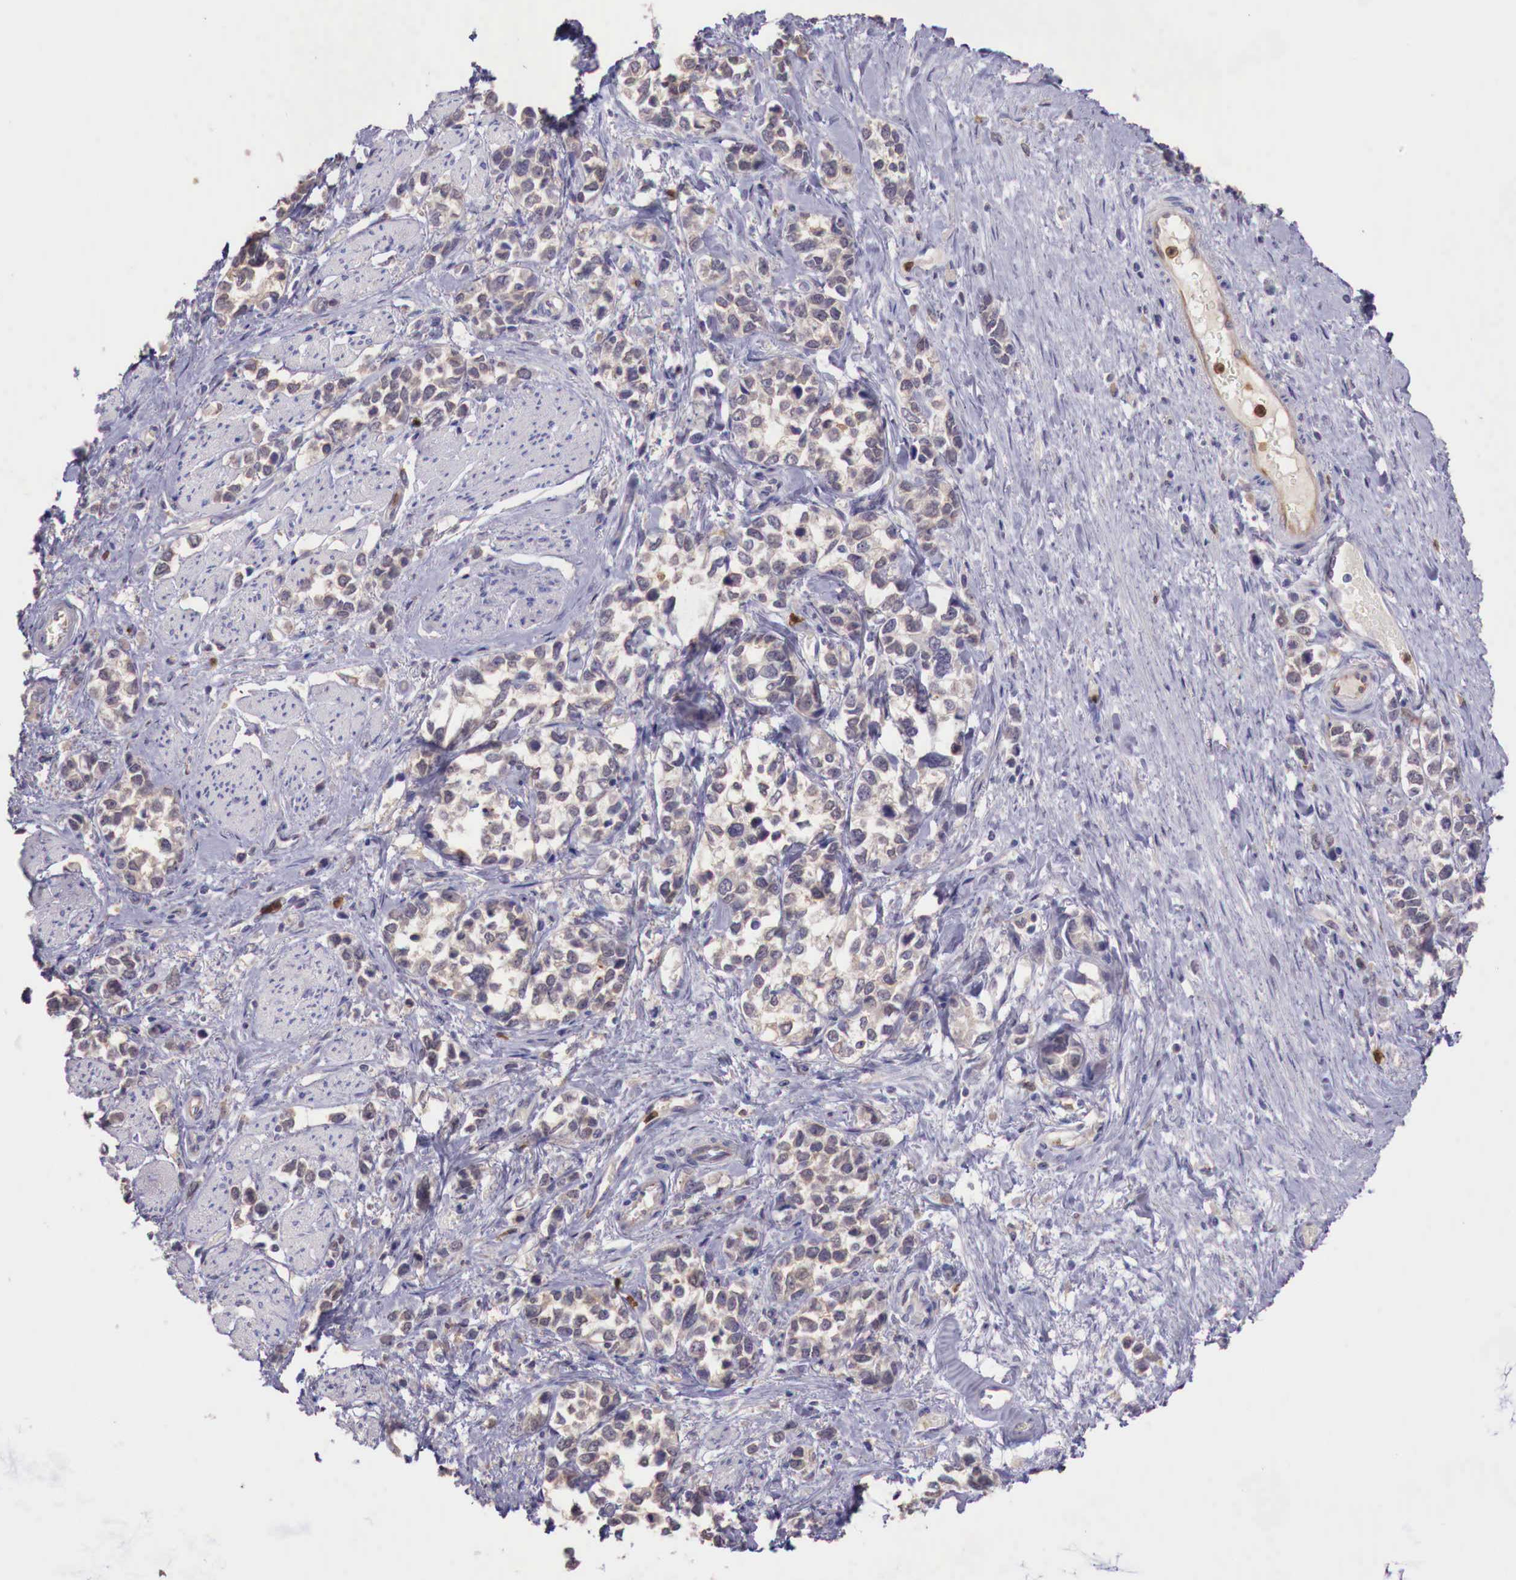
{"staining": {"intensity": "moderate", "quantity": ">75%", "location": "cytoplasmic/membranous"}, "tissue": "stomach cancer", "cell_type": "Tumor cells", "image_type": "cancer", "snomed": [{"axis": "morphology", "description": "Adenocarcinoma, NOS"}, {"axis": "topography", "description": "Stomach, upper"}], "caption": "A histopathology image of human adenocarcinoma (stomach) stained for a protein exhibits moderate cytoplasmic/membranous brown staining in tumor cells. The staining is performed using DAB brown chromogen to label protein expression. The nuclei are counter-stained blue using hematoxylin.", "gene": "GAB2", "patient": {"sex": "male", "age": 76}}